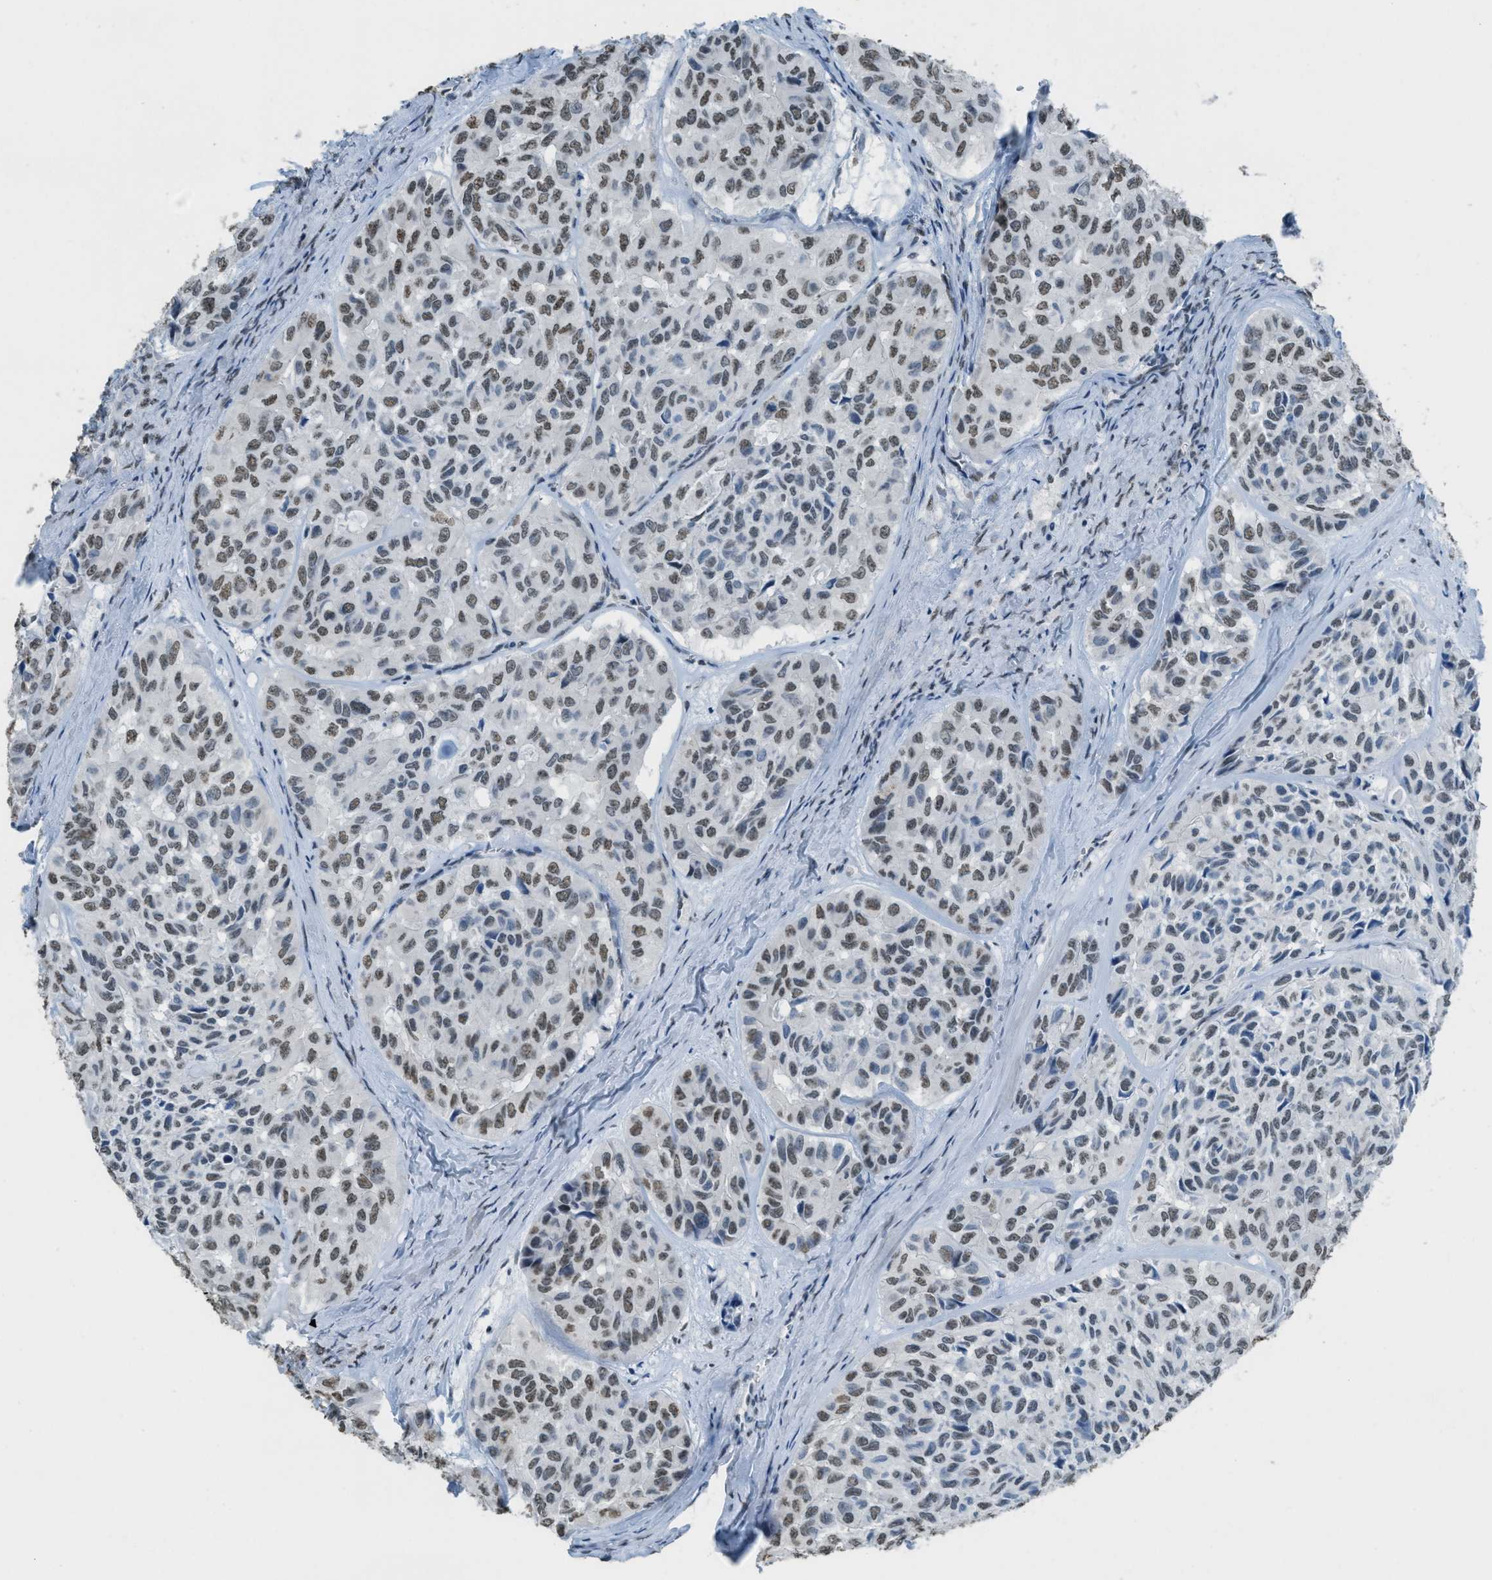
{"staining": {"intensity": "moderate", "quantity": ">75%", "location": "nuclear"}, "tissue": "head and neck cancer", "cell_type": "Tumor cells", "image_type": "cancer", "snomed": [{"axis": "morphology", "description": "Adenocarcinoma, NOS"}, {"axis": "topography", "description": "Salivary gland, NOS"}, {"axis": "topography", "description": "Head-Neck"}], "caption": "Immunohistochemical staining of head and neck cancer exhibits medium levels of moderate nuclear protein positivity in about >75% of tumor cells.", "gene": "TTC13", "patient": {"sex": "female", "age": 76}}